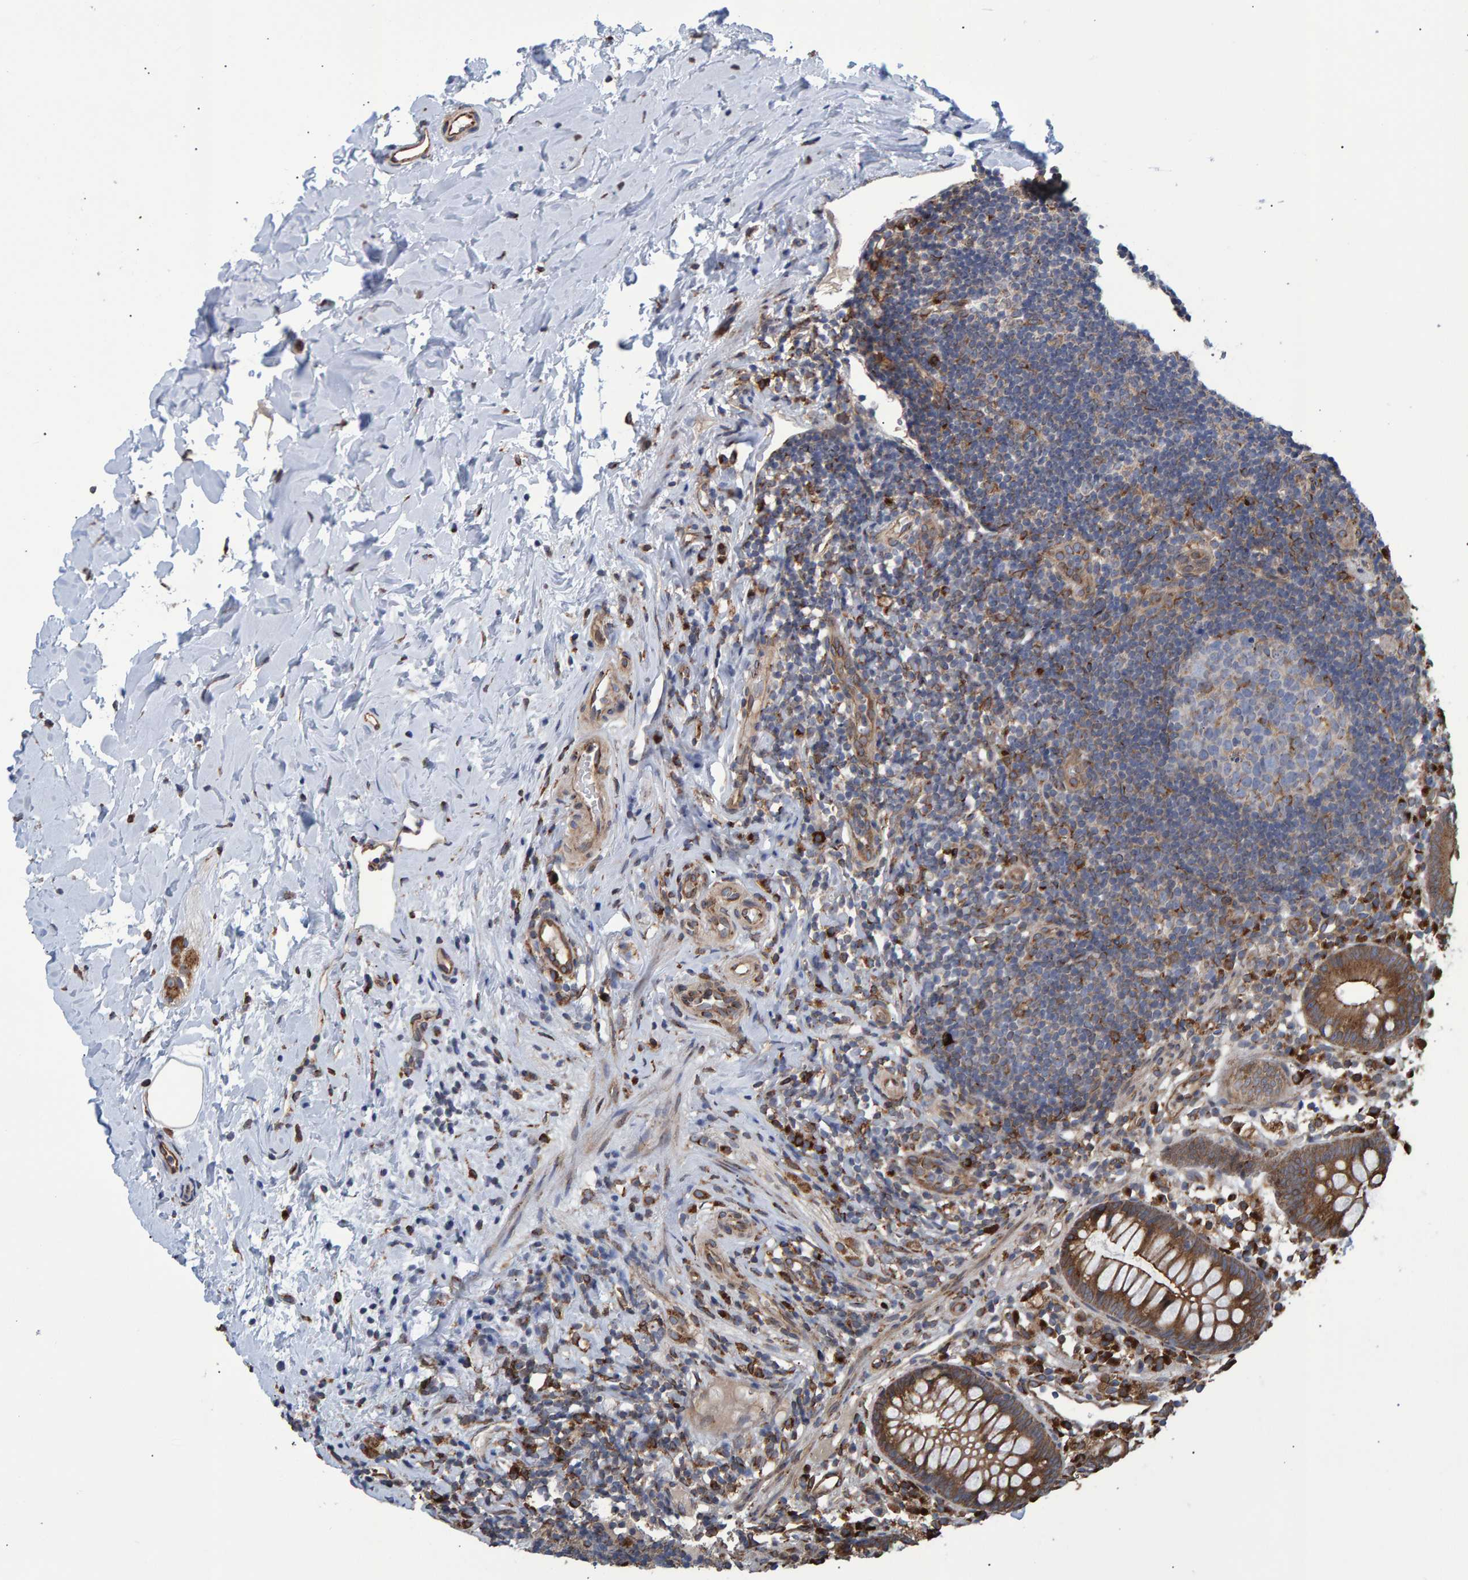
{"staining": {"intensity": "strong", "quantity": ">75%", "location": "cytoplasmic/membranous"}, "tissue": "appendix", "cell_type": "Glandular cells", "image_type": "normal", "snomed": [{"axis": "morphology", "description": "Normal tissue, NOS"}, {"axis": "topography", "description": "Appendix"}], "caption": "Appendix stained with a brown dye demonstrates strong cytoplasmic/membranous positive positivity in about >75% of glandular cells.", "gene": "FAM117A", "patient": {"sex": "female", "age": 20}}